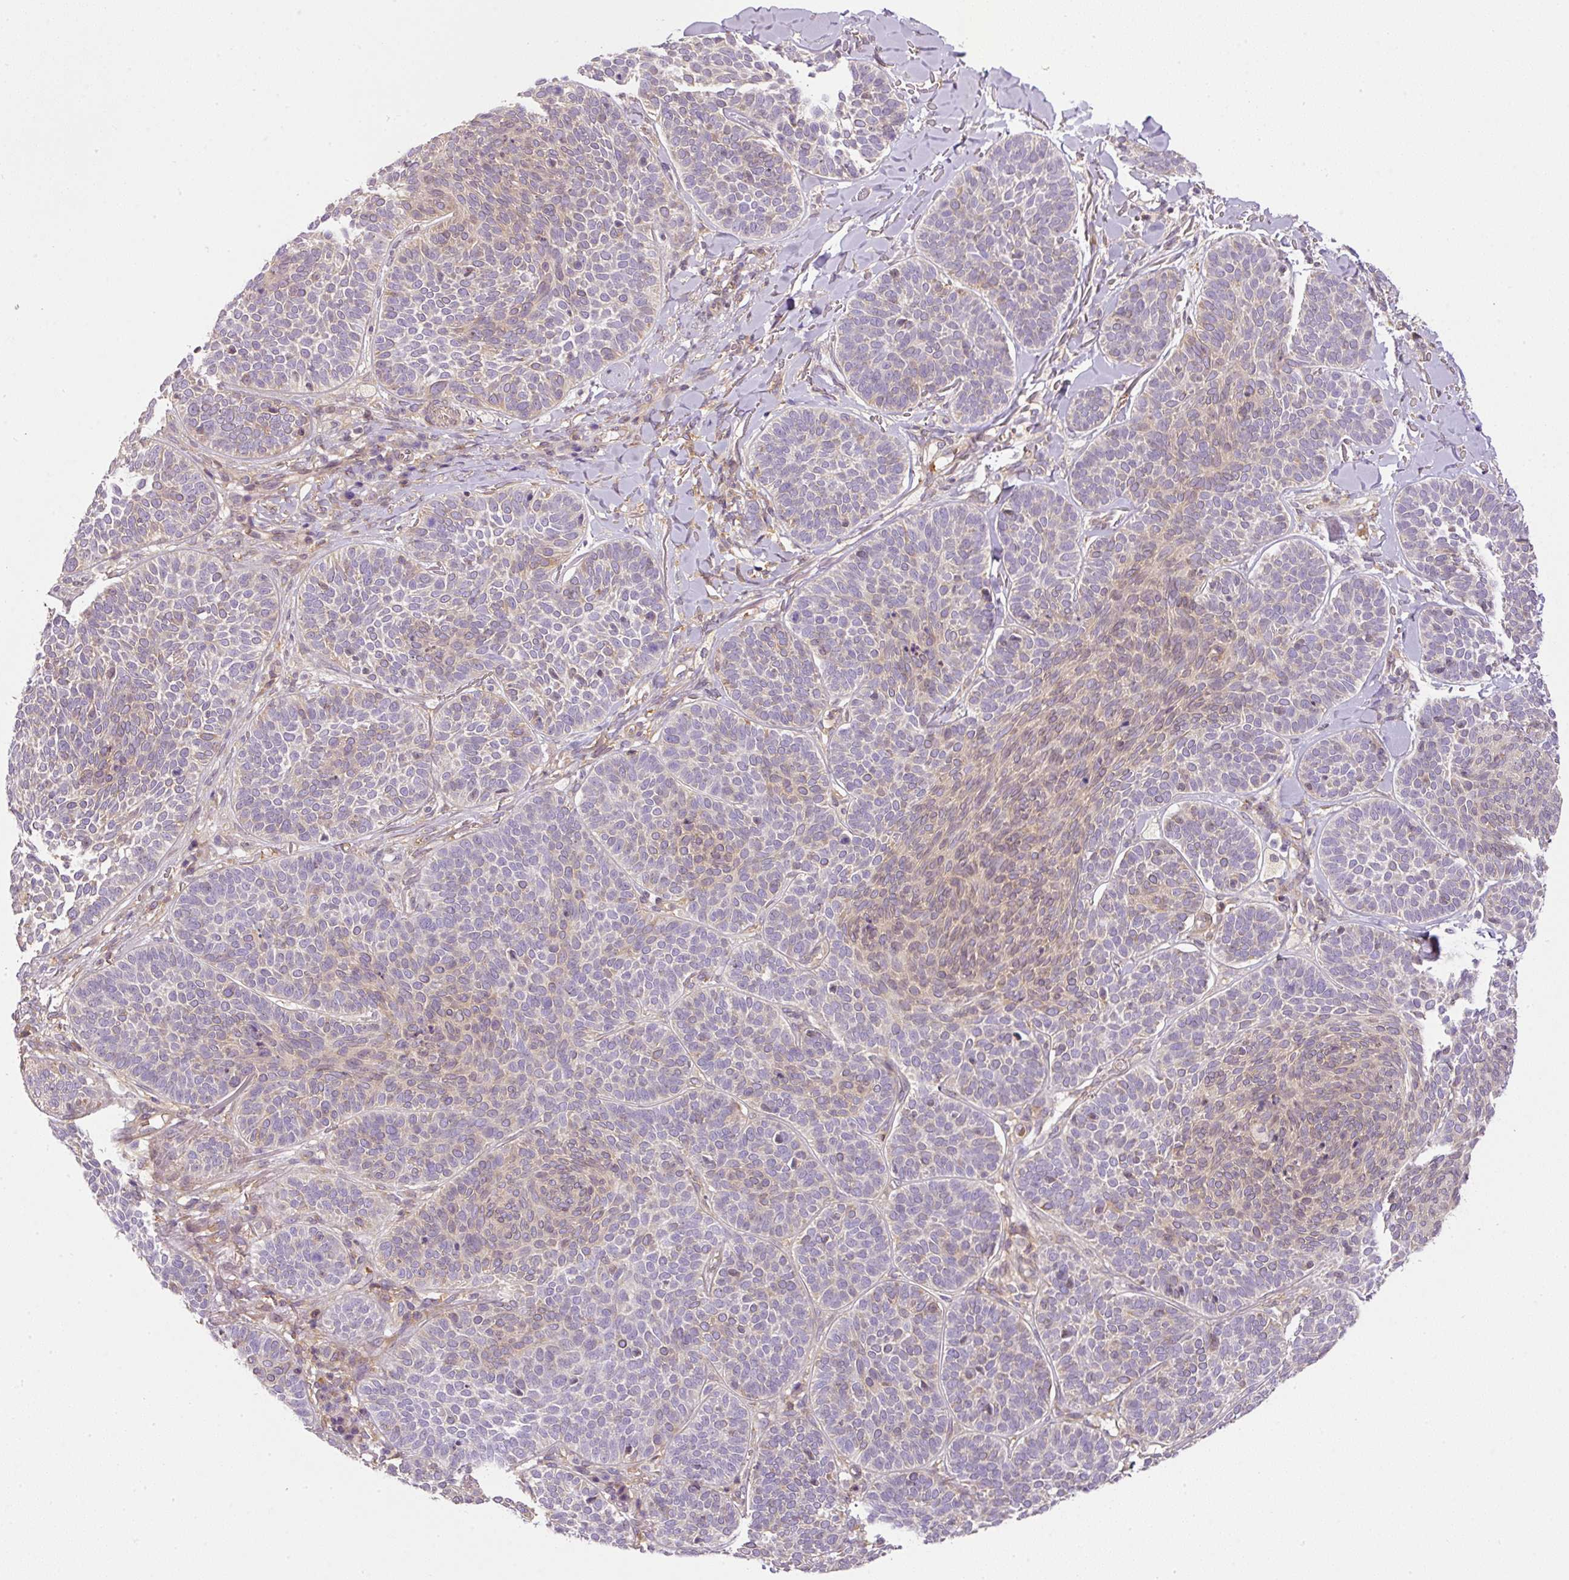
{"staining": {"intensity": "weak", "quantity": "<25%", "location": "cytoplasmic/membranous"}, "tissue": "skin cancer", "cell_type": "Tumor cells", "image_type": "cancer", "snomed": [{"axis": "morphology", "description": "Basal cell carcinoma"}, {"axis": "topography", "description": "Skin"}], "caption": "Human skin cancer (basal cell carcinoma) stained for a protein using immunohistochemistry reveals no staining in tumor cells.", "gene": "TBC1D2B", "patient": {"sex": "male", "age": 85}}